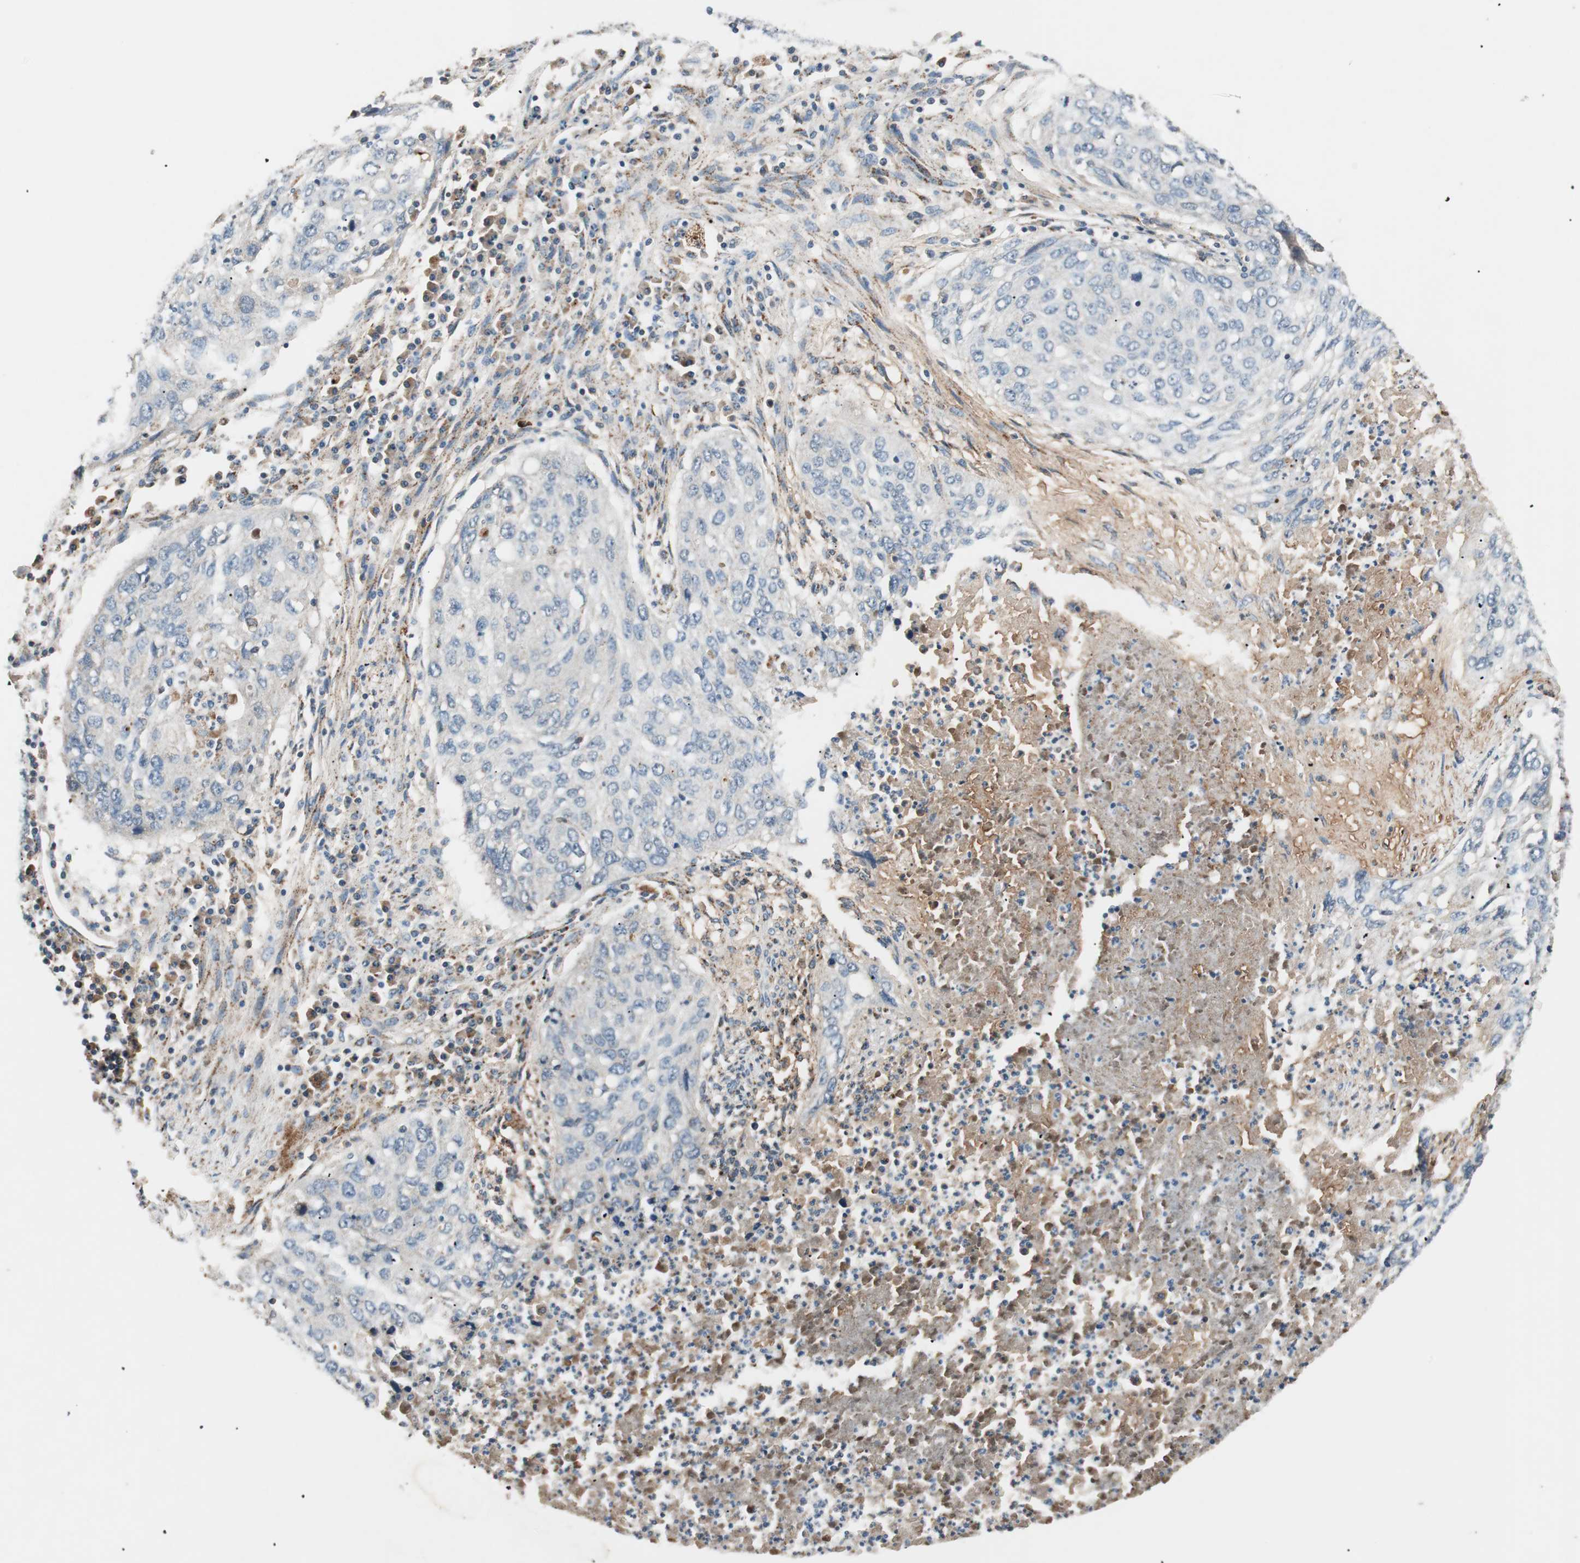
{"staining": {"intensity": "negative", "quantity": "none", "location": "none"}, "tissue": "lung cancer", "cell_type": "Tumor cells", "image_type": "cancer", "snomed": [{"axis": "morphology", "description": "Squamous cell carcinoma, NOS"}, {"axis": "topography", "description": "Lung"}], "caption": "Immunohistochemical staining of human lung cancer reveals no significant staining in tumor cells.", "gene": "HPN", "patient": {"sex": "female", "age": 63}}